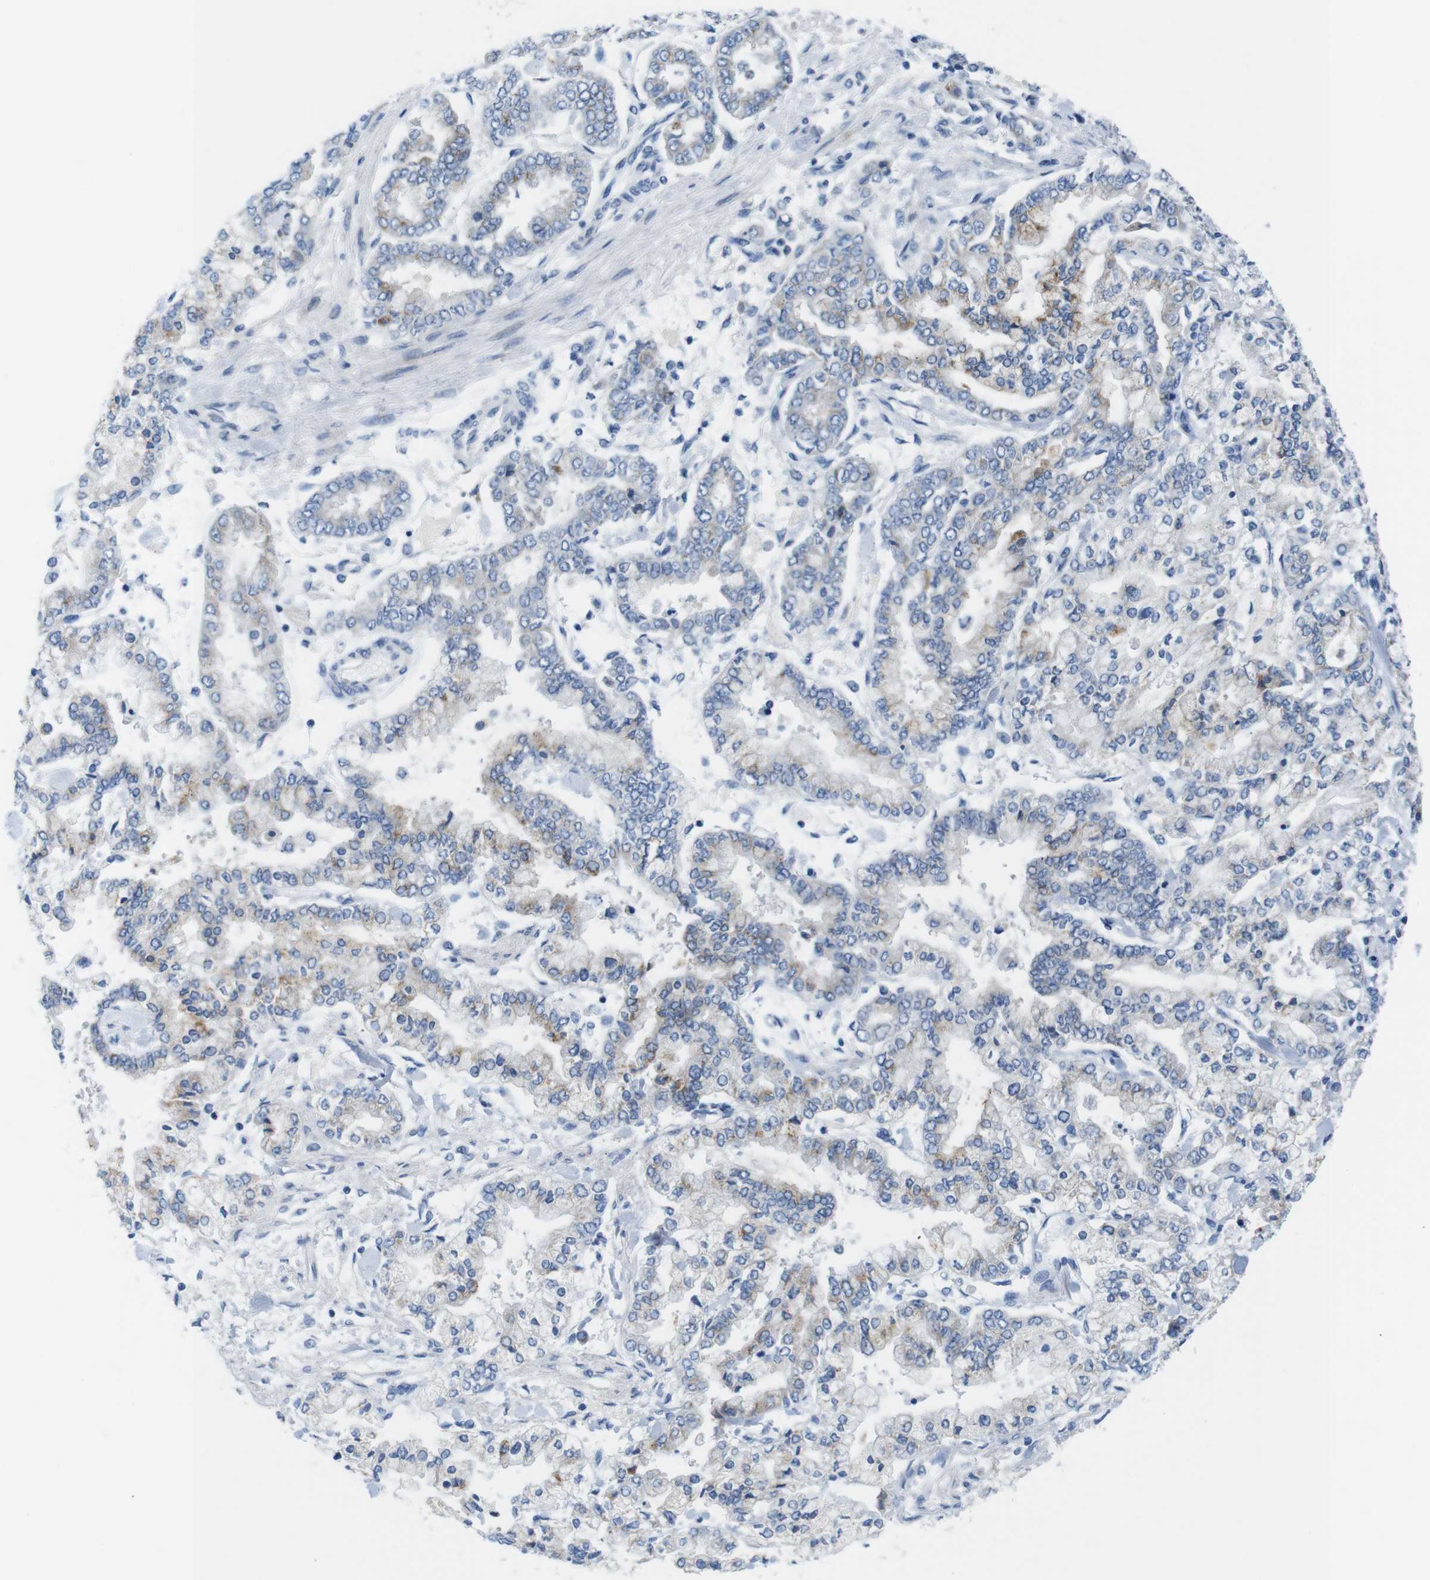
{"staining": {"intensity": "weak", "quantity": "25%-75%", "location": "cytoplasmic/membranous"}, "tissue": "stomach cancer", "cell_type": "Tumor cells", "image_type": "cancer", "snomed": [{"axis": "morphology", "description": "Normal tissue, NOS"}, {"axis": "morphology", "description": "Adenocarcinoma, NOS"}, {"axis": "topography", "description": "Stomach, upper"}, {"axis": "topography", "description": "Stomach"}], "caption": "Stomach cancer stained with a brown dye exhibits weak cytoplasmic/membranous positive positivity in about 25%-75% of tumor cells.", "gene": "GOLGA2", "patient": {"sex": "male", "age": 76}}